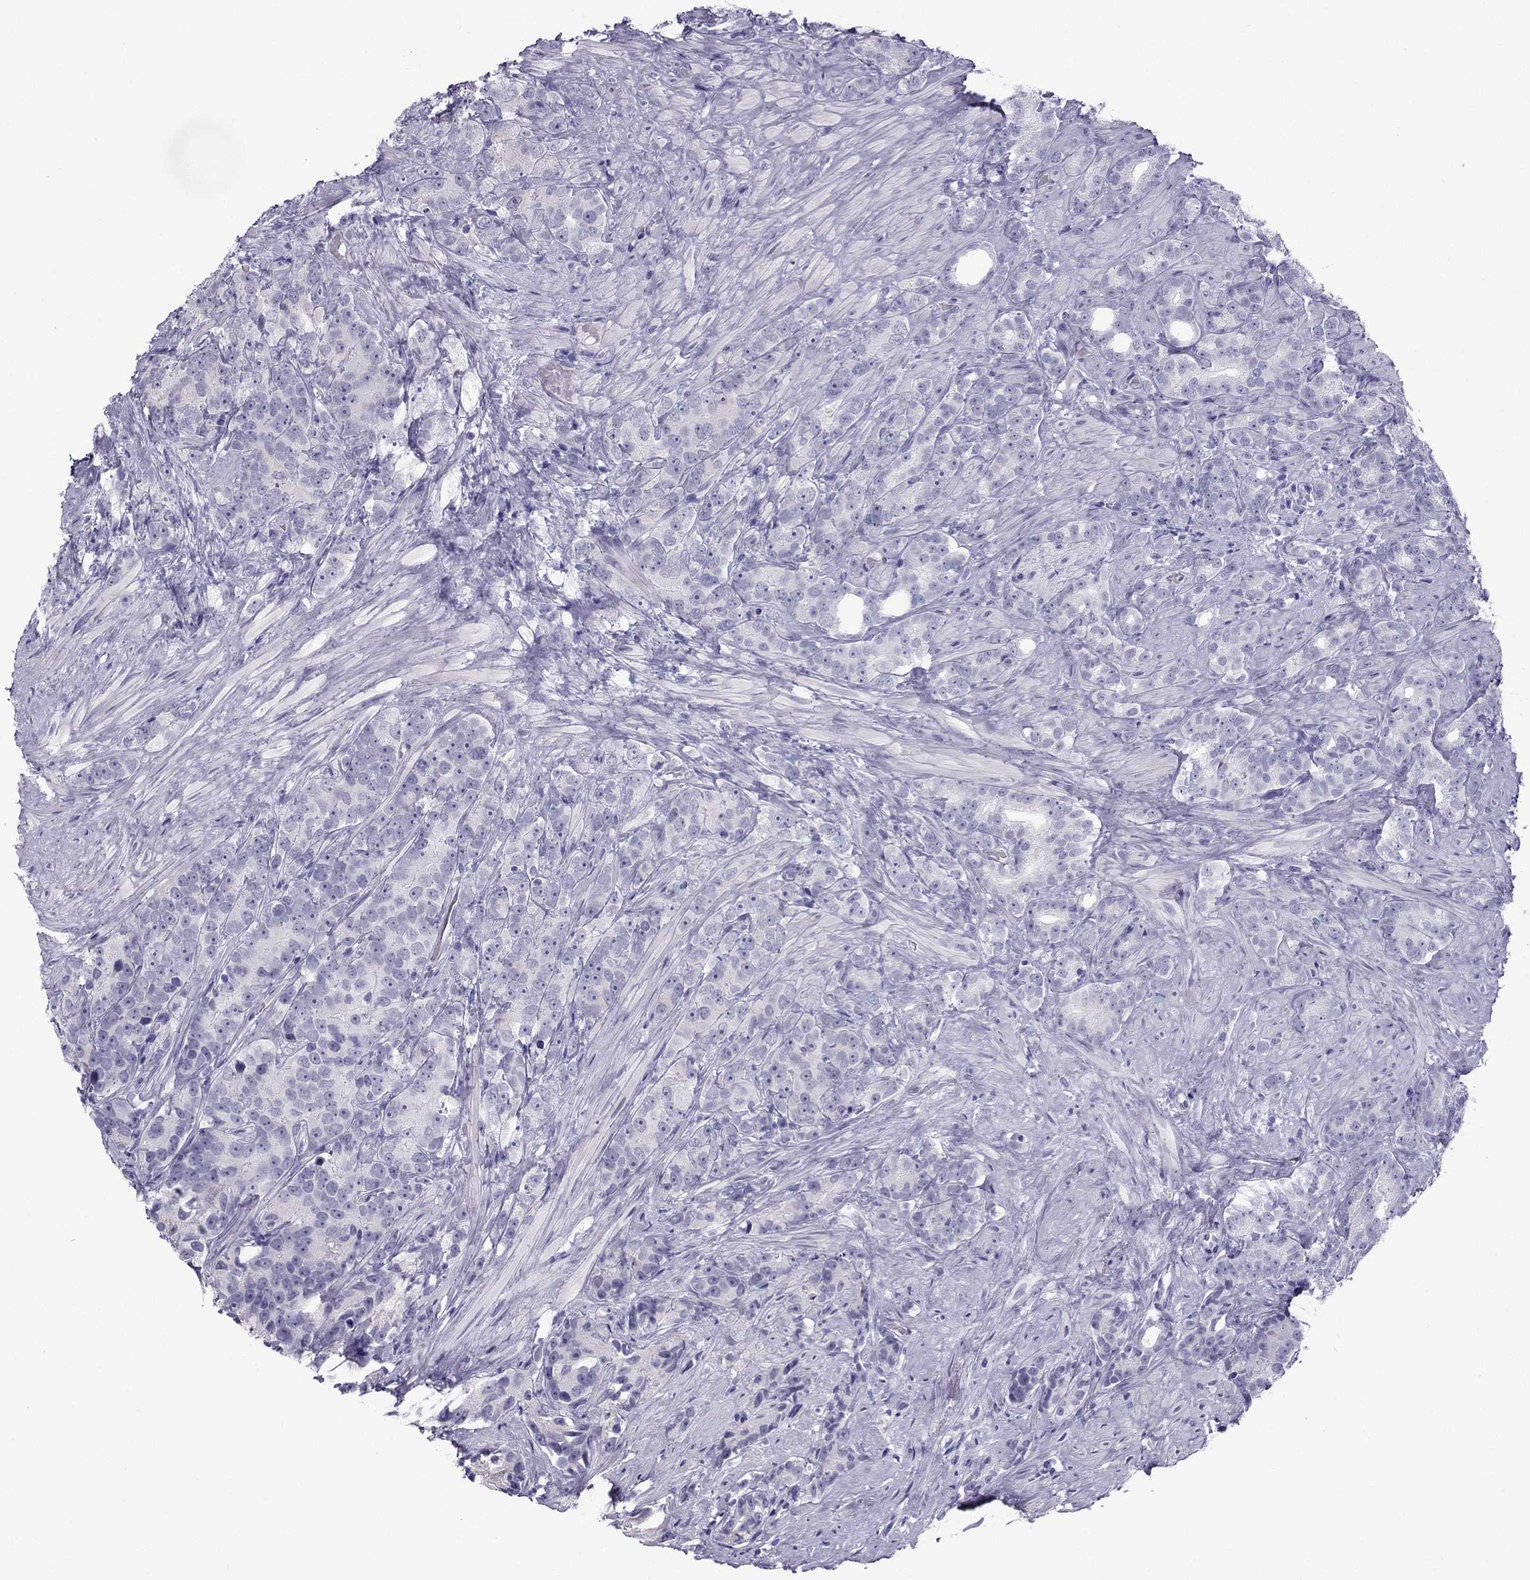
{"staining": {"intensity": "negative", "quantity": "none", "location": "none"}, "tissue": "prostate cancer", "cell_type": "Tumor cells", "image_type": "cancer", "snomed": [{"axis": "morphology", "description": "Adenocarcinoma, High grade"}, {"axis": "topography", "description": "Prostate"}], "caption": "This is an immunohistochemistry (IHC) photomicrograph of prostate cancer. There is no staining in tumor cells.", "gene": "MYLK3", "patient": {"sex": "male", "age": 90}}